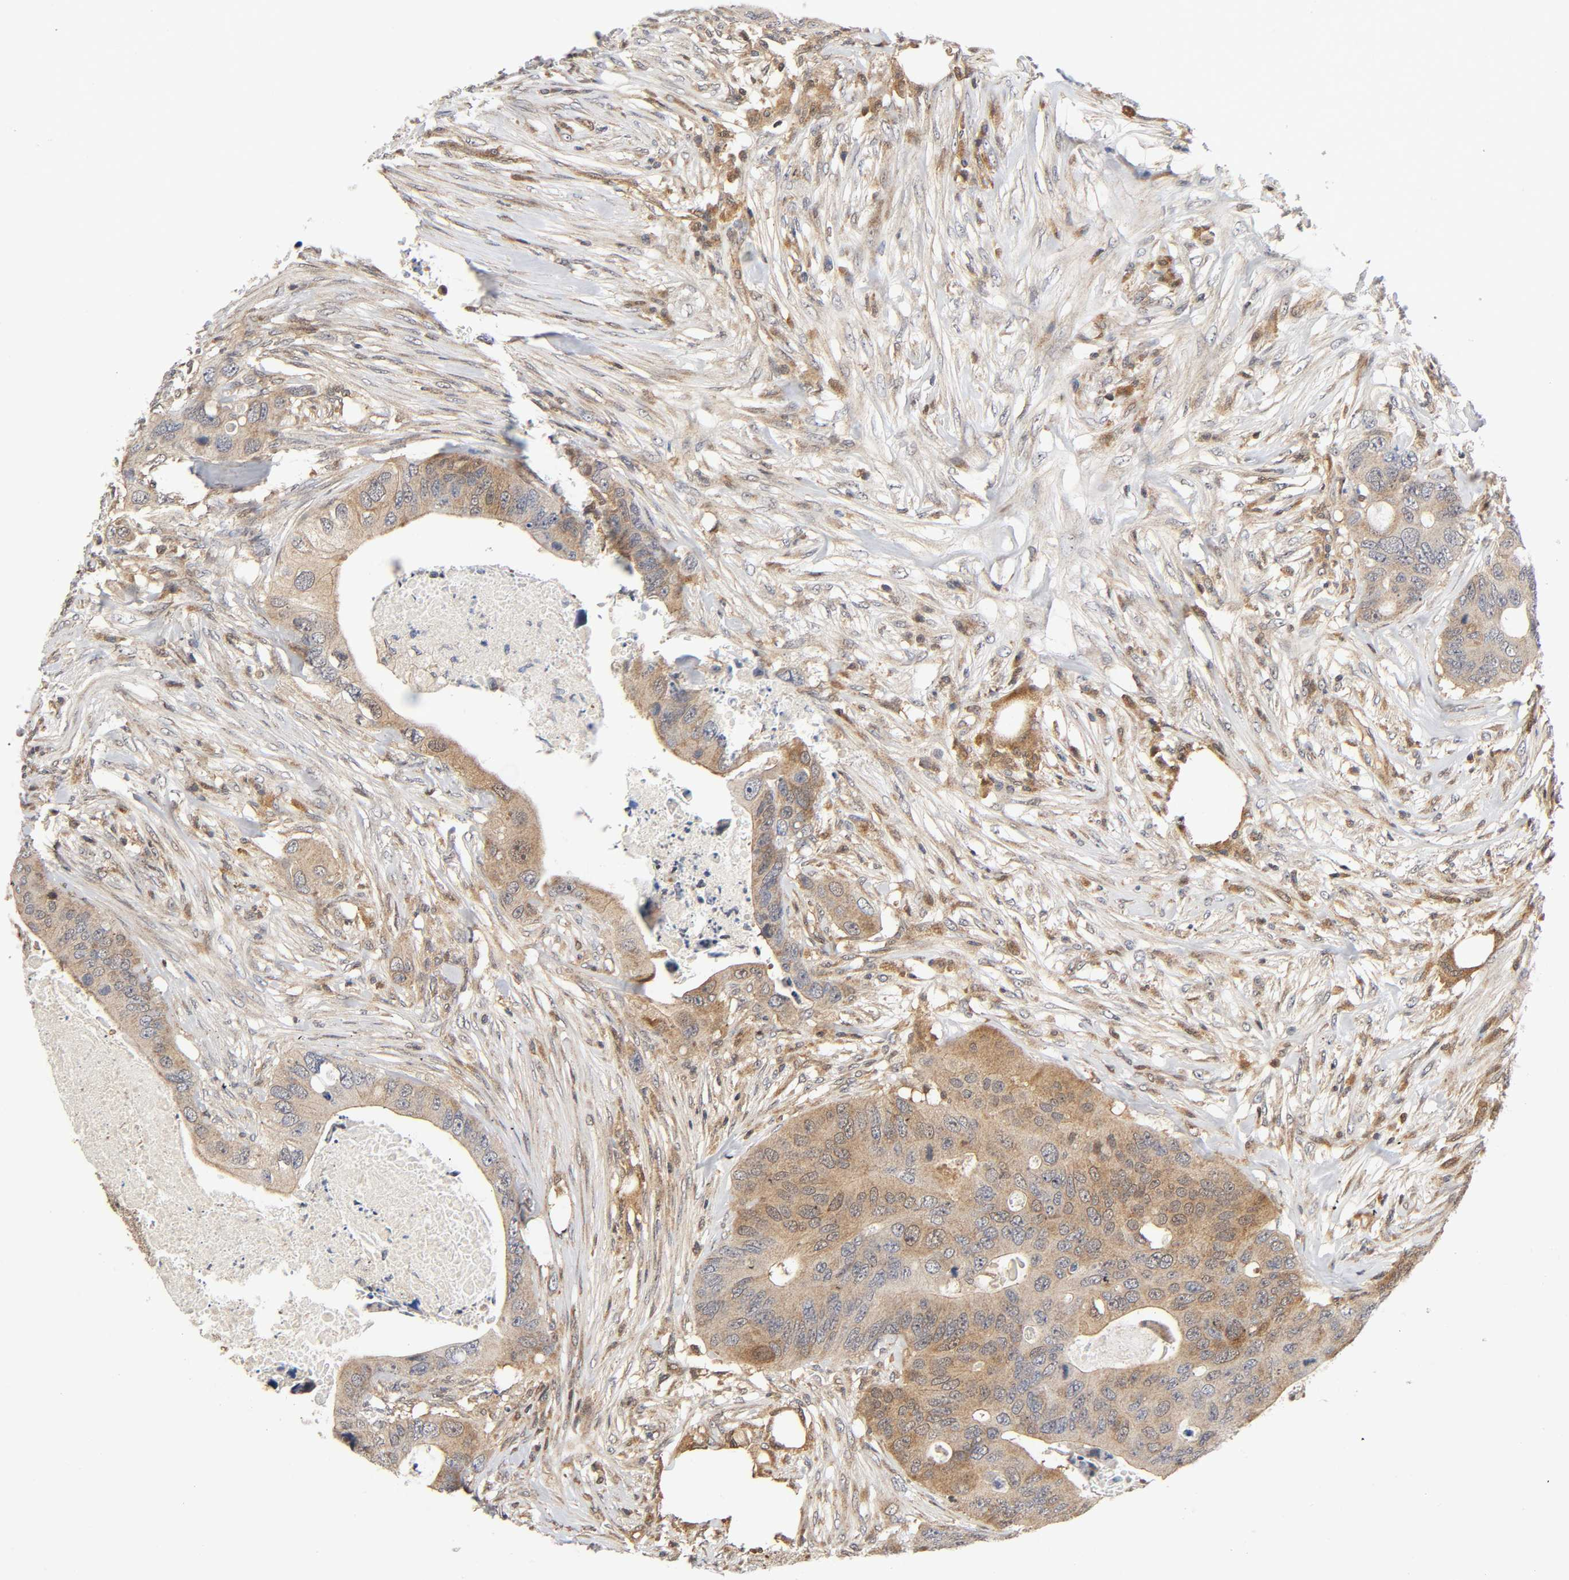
{"staining": {"intensity": "weak", "quantity": ">75%", "location": "cytoplasmic/membranous"}, "tissue": "colorectal cancer", "cell_type": "Tumor cells", "image_type": "cancer", "snomed": [{"axis": "morphology", "description": "Adenocarcinoma, NOS"}, {"axis": "topography", "description": "Colon"}], "caption": "A low amount of weak cytoplasmic/membranous expression is present in approximately >75% of tumor cells in colorectal cancer (adenocarcinoma) tissue. (Brightfield microscopy of DAB IHC at high magnification).", "gene": "CASP9", "patient": {"sex": "male", "age": 71}}